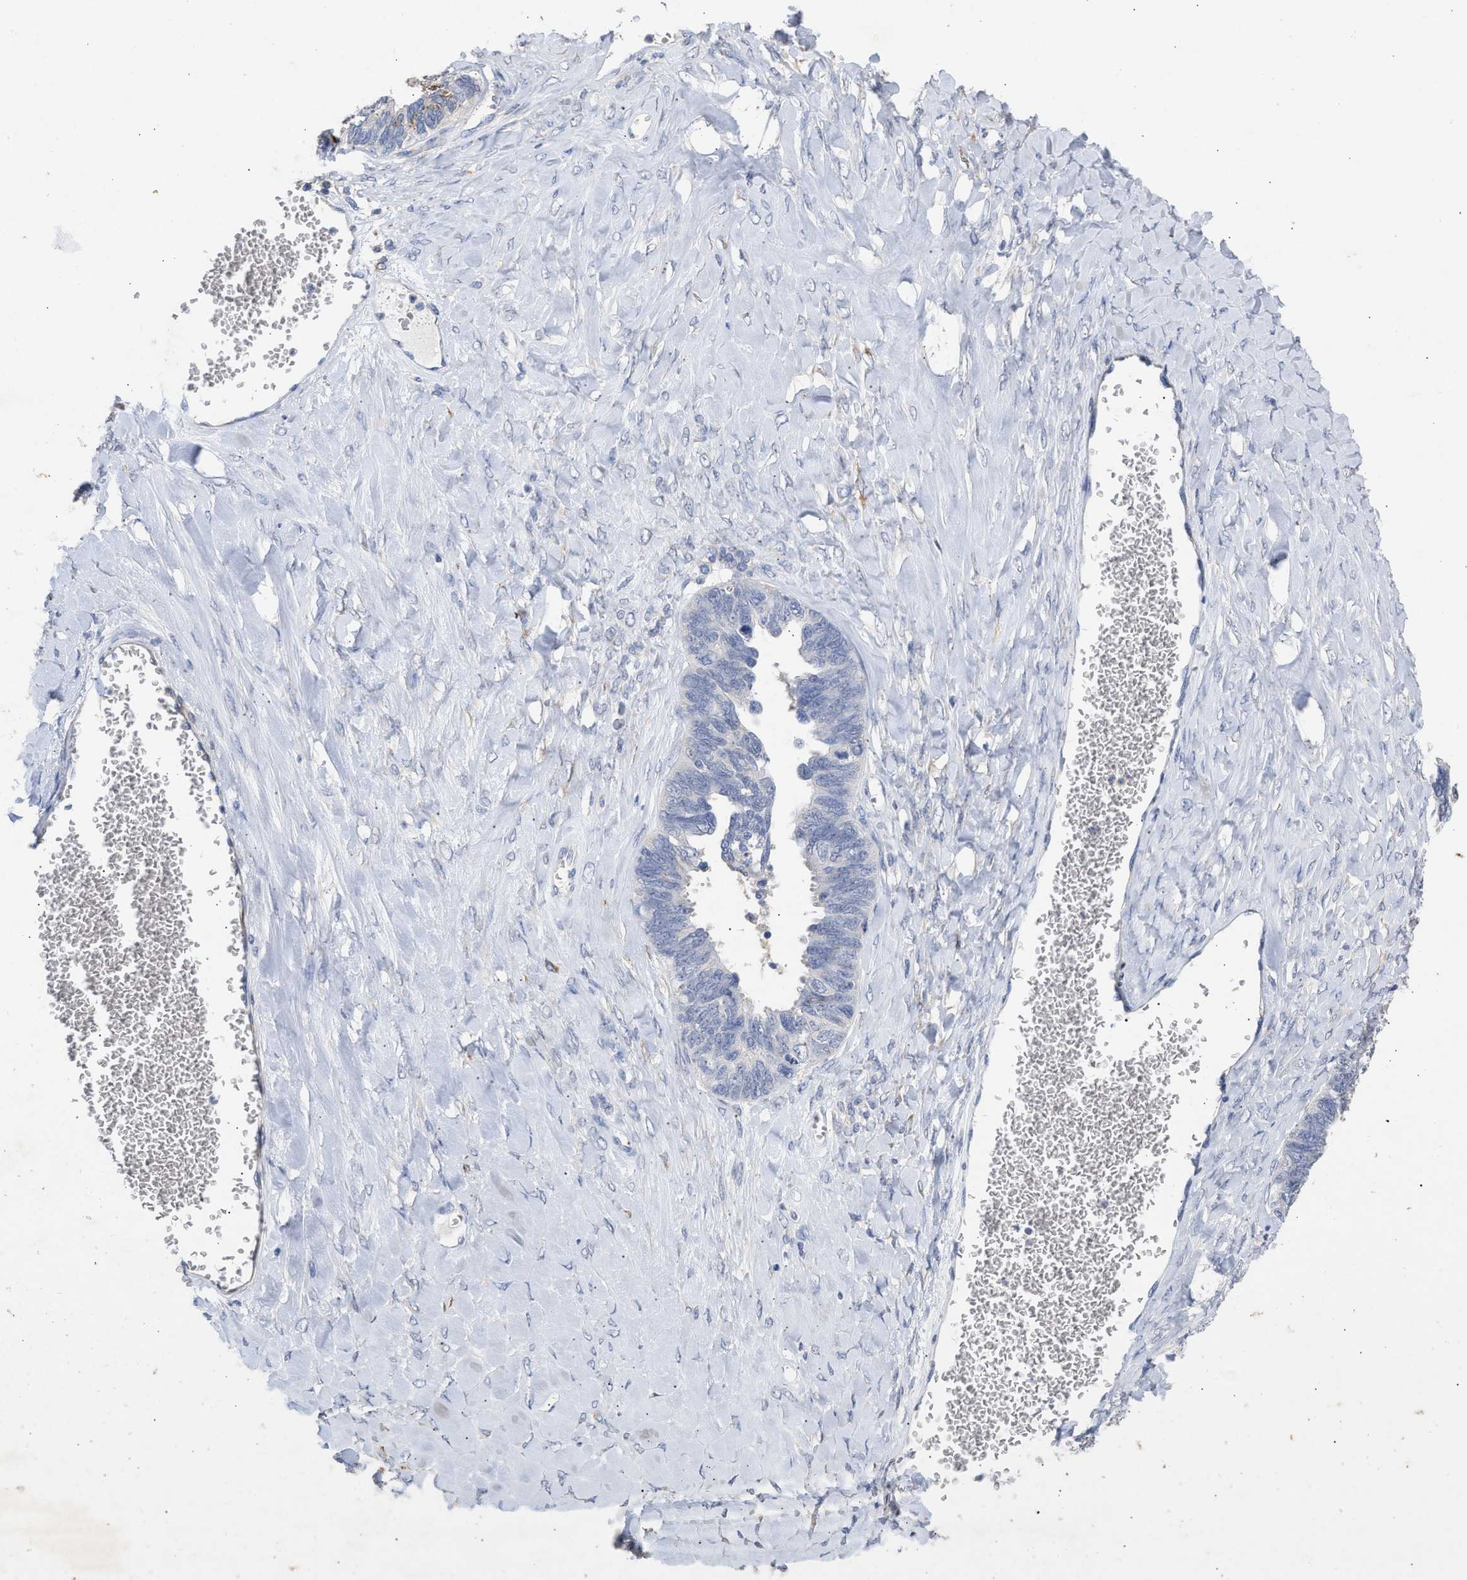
{"staining": {"intensity": "negative", "quantity": "none", "location": "none"}, "tissue": "ovarian cancer", "cell_type": "Tumor cells", "image_type": "cancer", "snomed": [{"axis": "morphology", "description": "Cystadenocarcinoma, serous, NOS"}, {"axis": "topography", "description": "Ovary"}], "caption": "Immunohistochemistry (IHC) micrograph of human ovarian serous cystadenocarcinoma stained for a protein (brown), which exhibits no expression in tumor cells.", "gene": "SELENOM", "patient": {"sex": "female", "age": 79}}